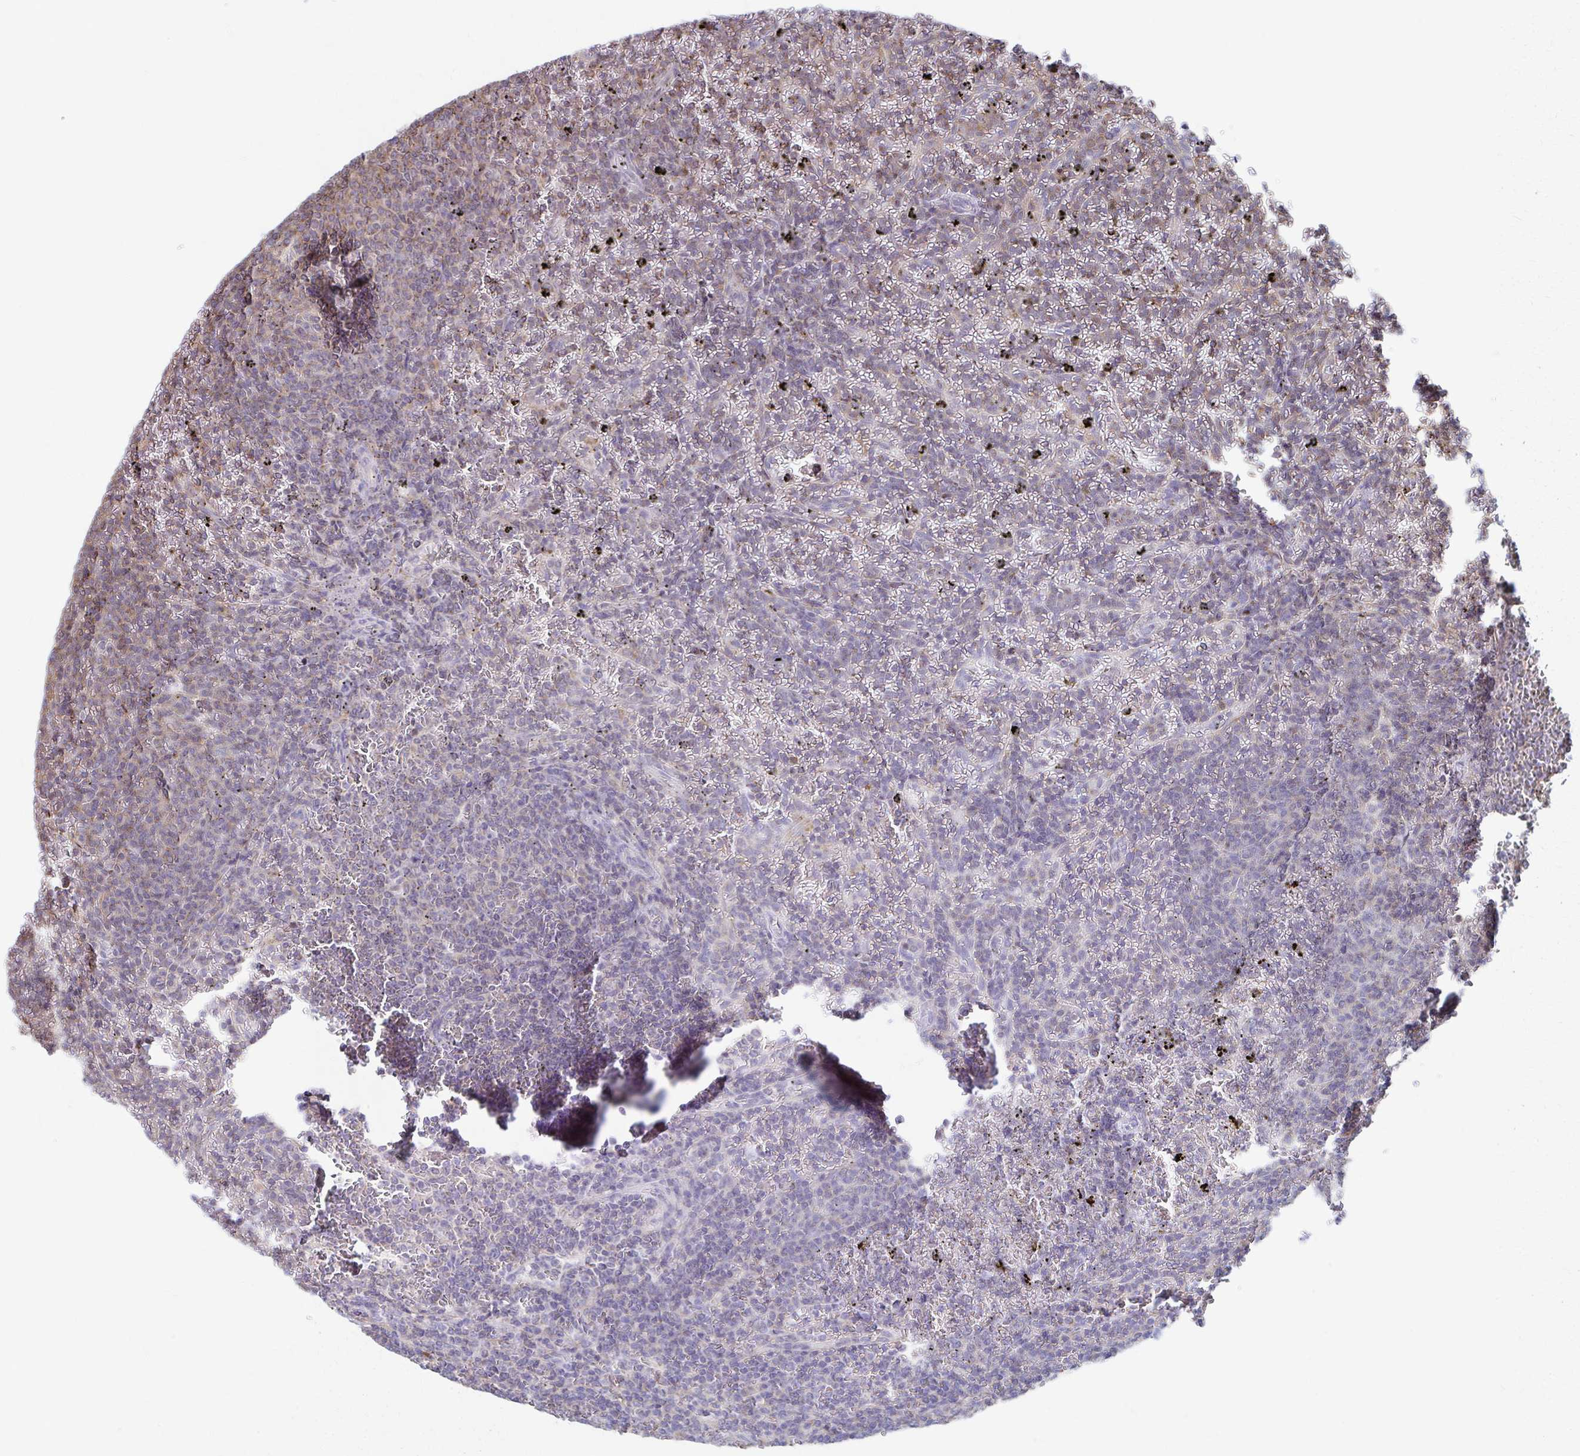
{"staining": {"intensity": "negative", "quantity": "none", "location": "none"}, "tissue": "lymphoma", "cell_type": "Tumor cells", "image_type": "cancer", "snomed": [{"axis": "morphology", "description": "Malignant lymphoma, non-Hodgkin's type, Low grade"}, {"axis": "topography", "description": "Spleen"}], "caption": "This is an immunohistochemistry (IHC) histopathology image of malignant lymphoma, non-Hodgkin's type (low-grade). There is no expression in tumor cells.", "gene": "KLHL34", "patient": {"sex": "female", "age": 77}}